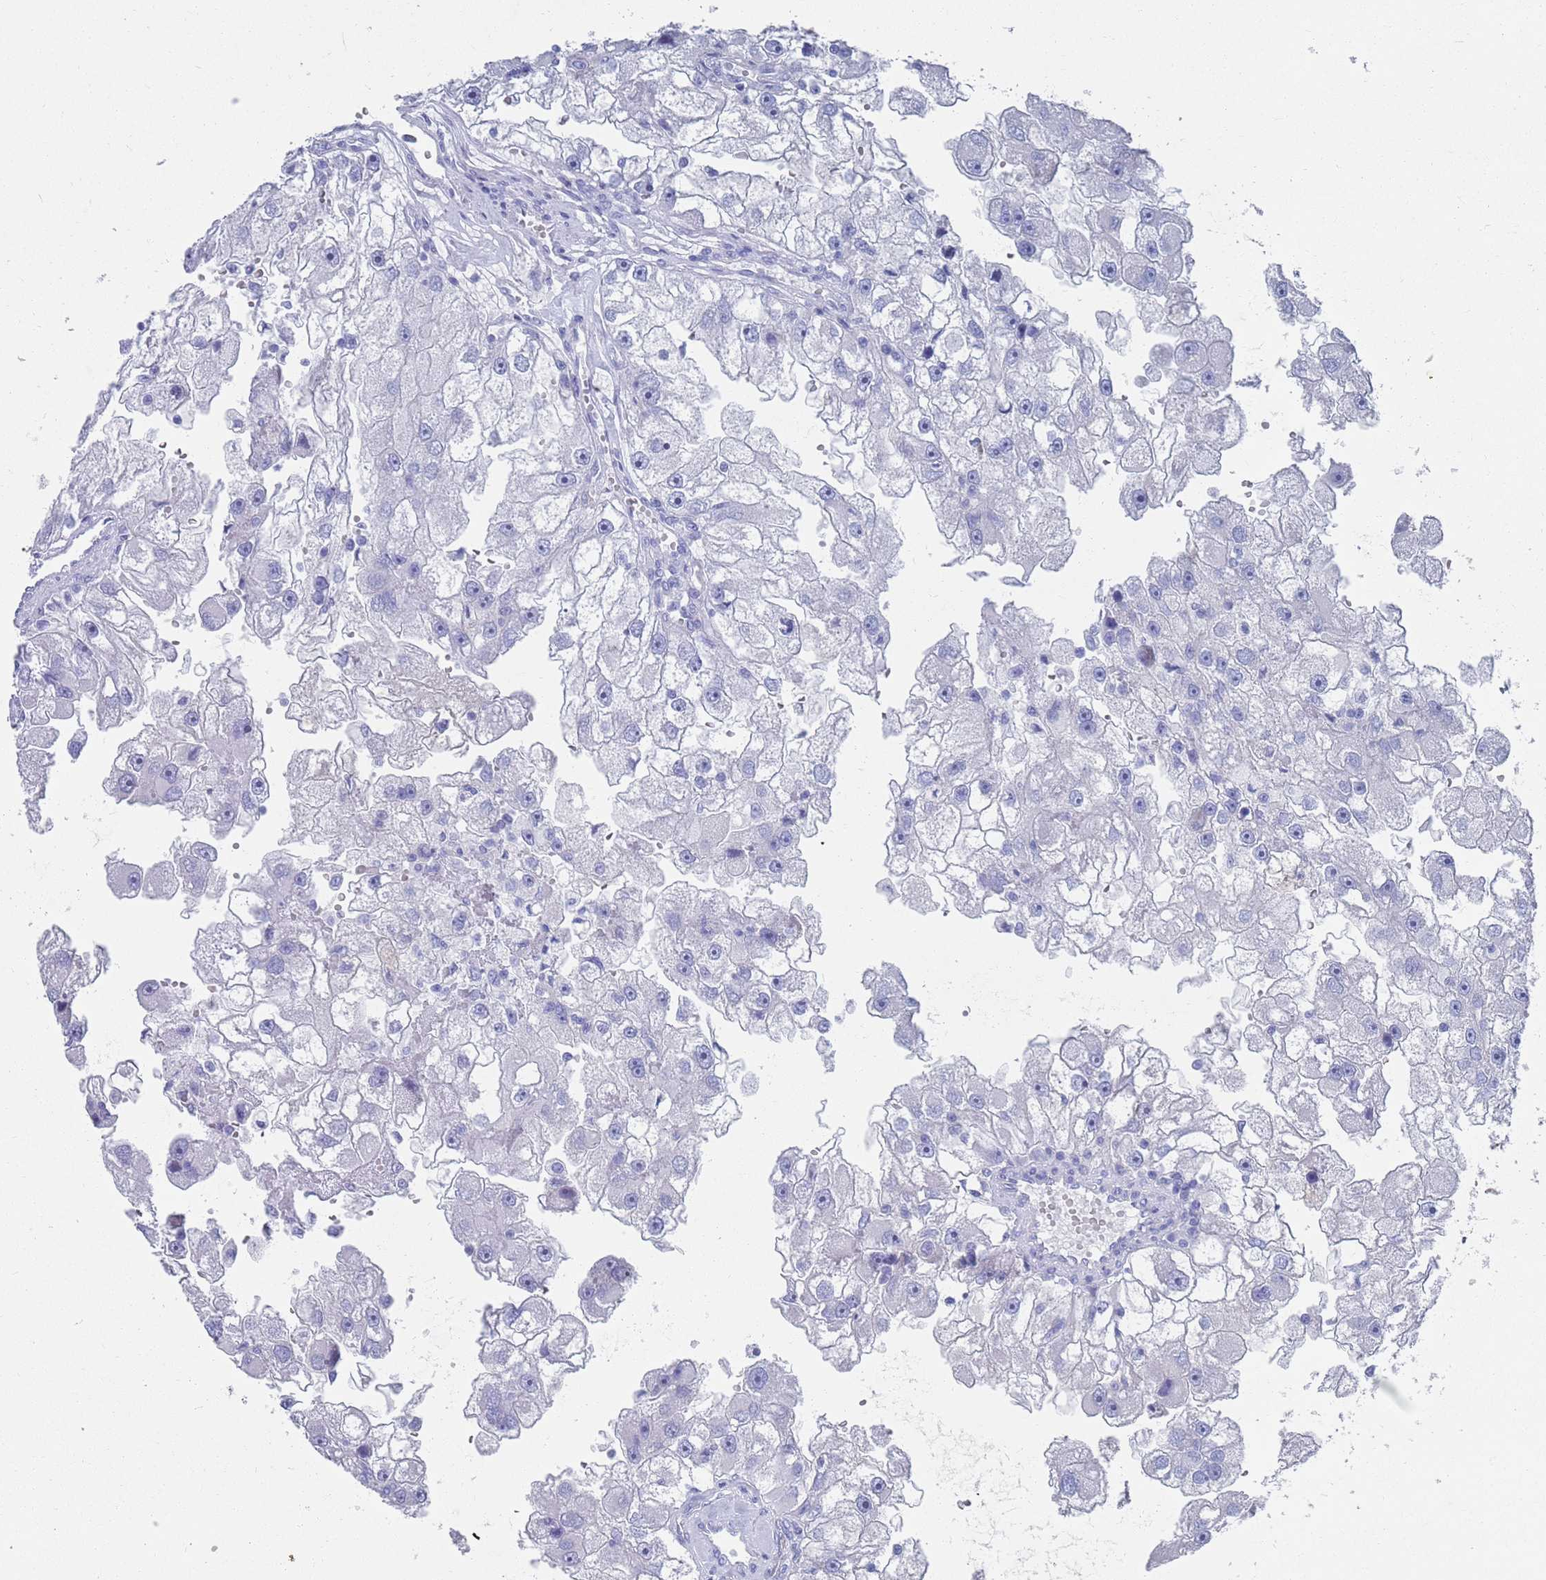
{"staining": {"intensity": "negative", "quantity": "none", "location": "none"}, "tissue": "renal cancer", "cell_type": "Tumor cells", "image_type": "cancer", "snomed": [{"axis": "morphology", "description": "Adenocarcinoma, NOS"}, {"axis": "topography", "description": "Kidney"}], "caption": "IHC micrograph of human renal cancer stained for a protein (brown), which exhibits no staining in tumor cells.", "gene": "MTMR2", "patient": {"sex": "male", "age": 63}}